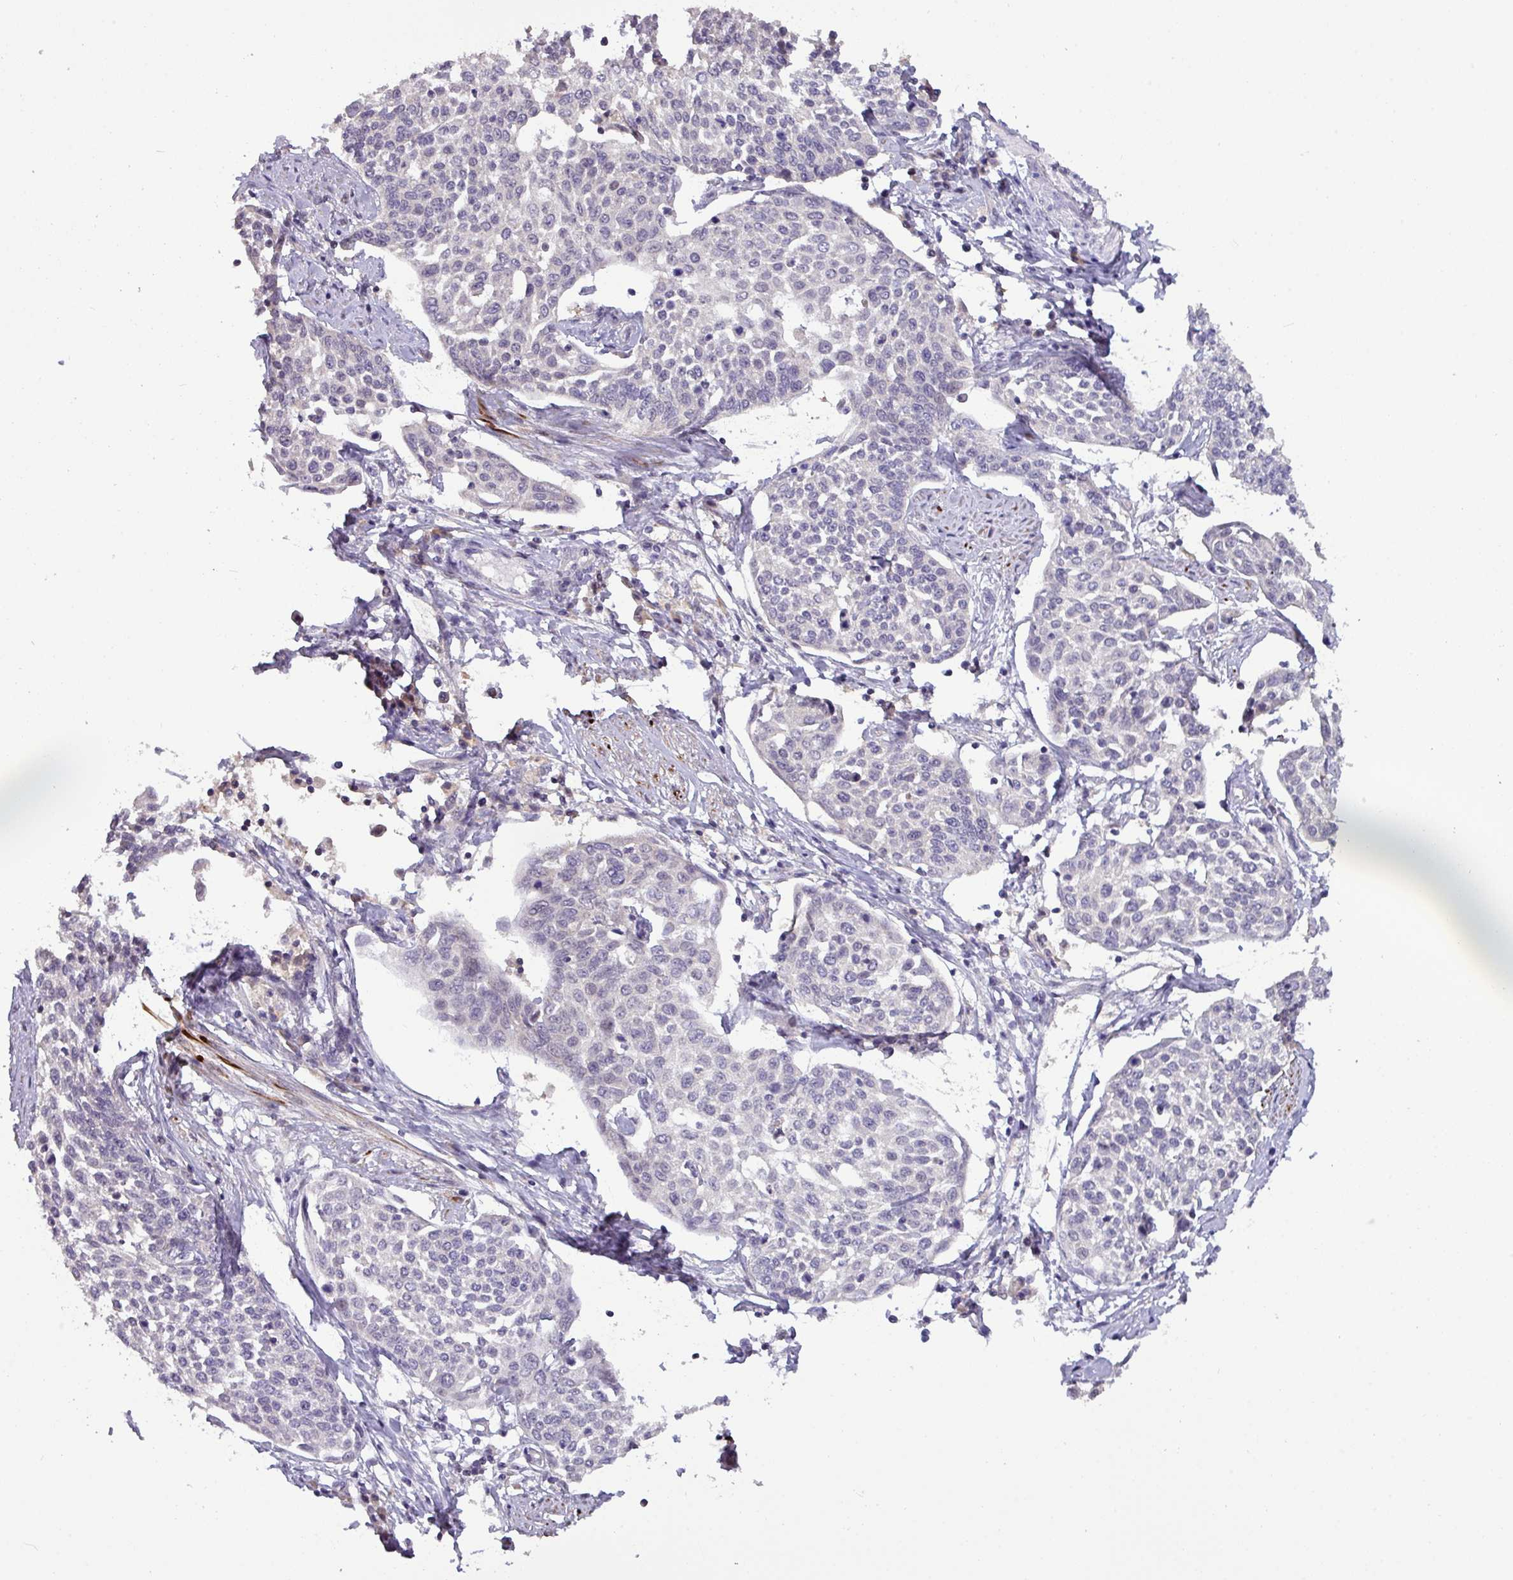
{"staining": {"intensity": "negative", "quantity": "none", "location": "none"}, "tissue": "cervical cancer", "cell_type": "Tumor cells", "image_type": "cancer", "snomed": [{"axis": "morphology", "description": "Squamous cell carcinoma, NOS"}, {"axis": "topography", "description": "Cervix"}], "caption": "The micrograph reveals no significant positivity in tumor cells of squamous cell carcinoma (cervical).", "gene": "RIPPLY1", "patient": {"sex": "female", "age": 34}}